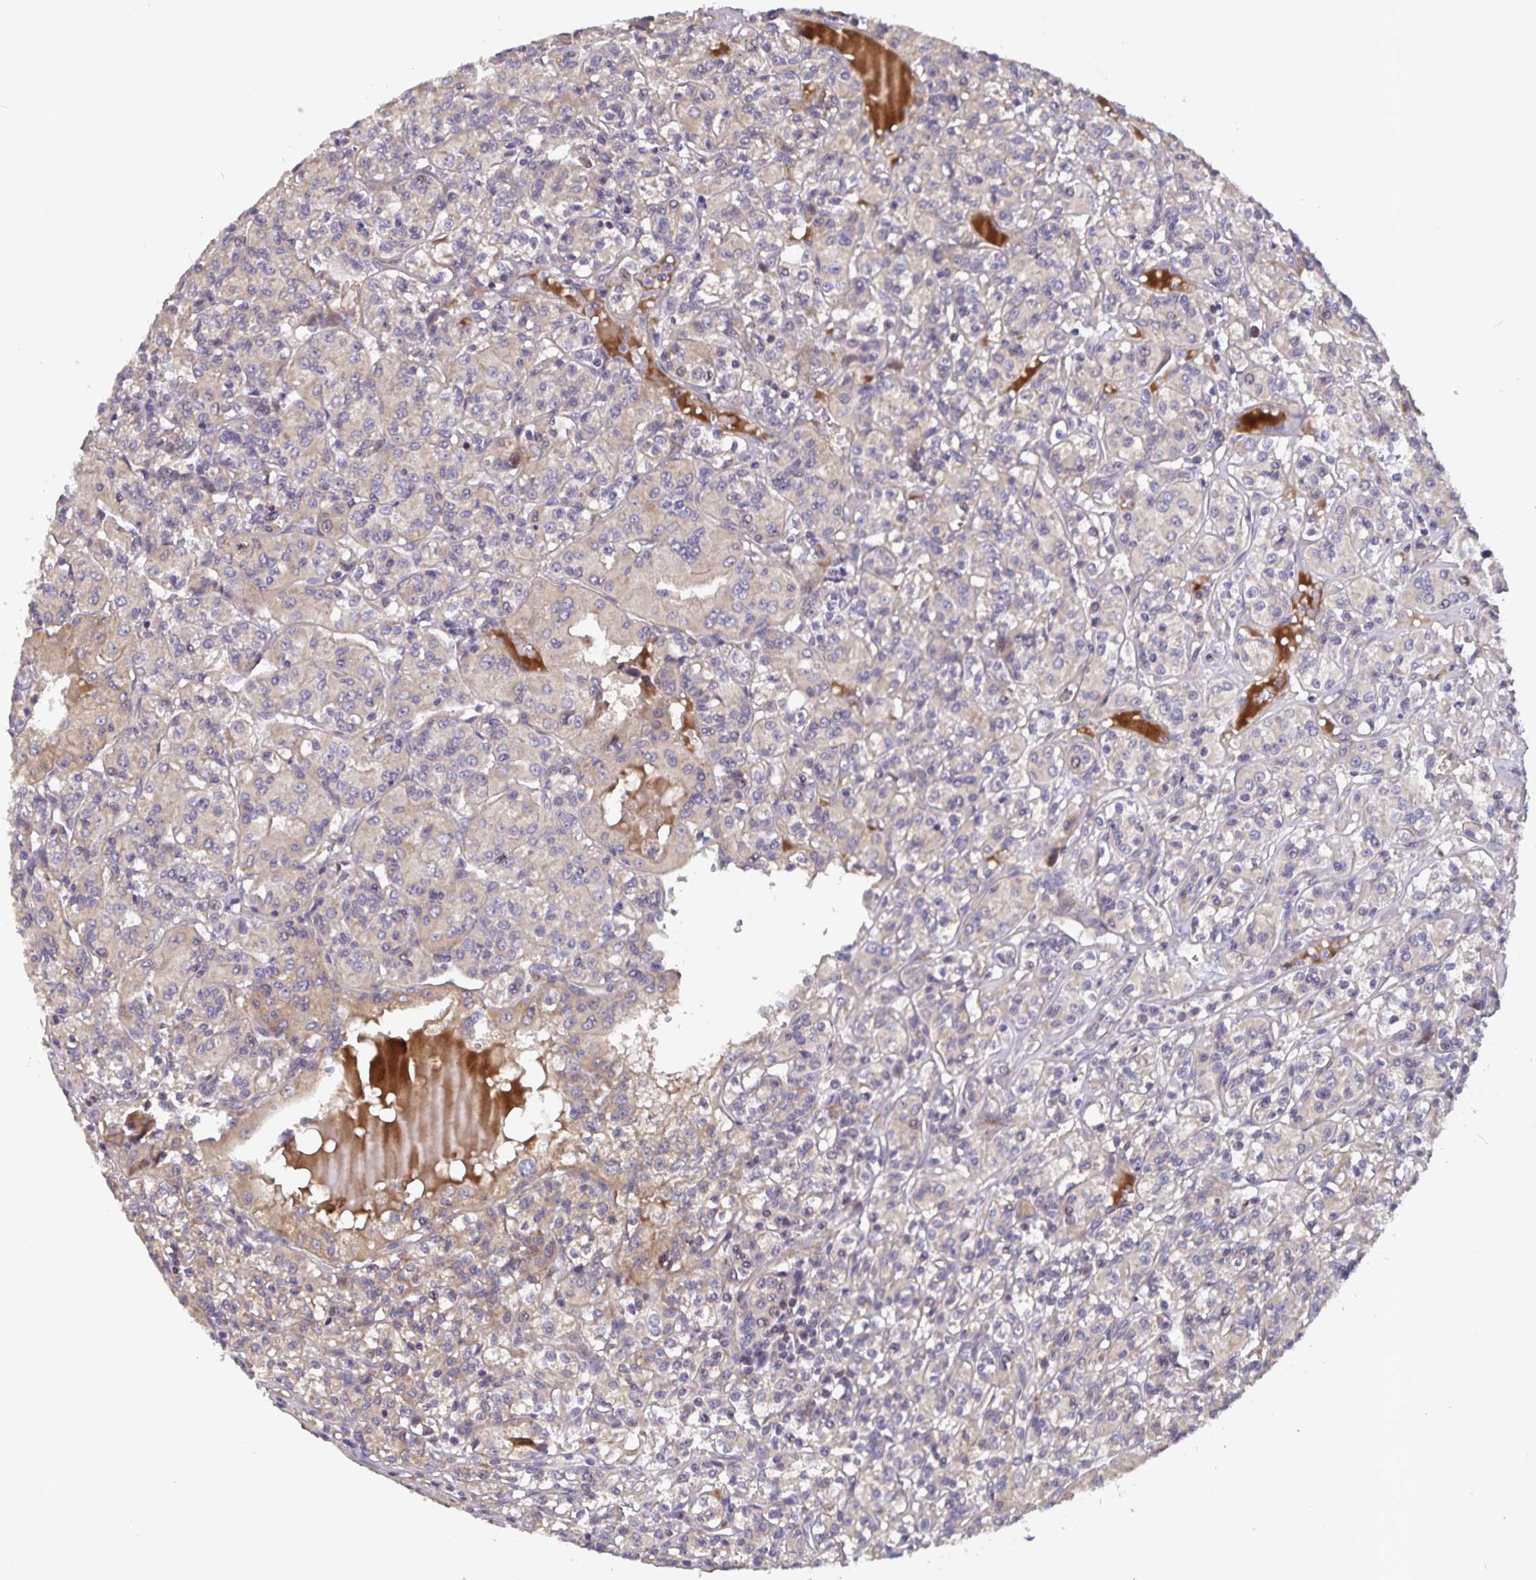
{"staining": {"intensity": "weak", "quantity": "25%-75%", "location": "cytoplasmic/membranous"}, "tissue": "renal cancer", "cell_type": "Tumor cells", "image_type": "cancer", "snomed": [{"axis": "morphology", "description": "Adenocarcinoma, NOS"}, {"axis": "topography", "description": "Kidney"}], "caption": "DAB (3,3'-diaminobenzidine) immunohistochemical staining of adenocarcinoma (renal) demonstrates weak cytoplasmic/membranous protein expression in approximately 25%-75% of tumor cells.", "gene": "FBXL16", "patient": {"sex": "male", "age": 36}}